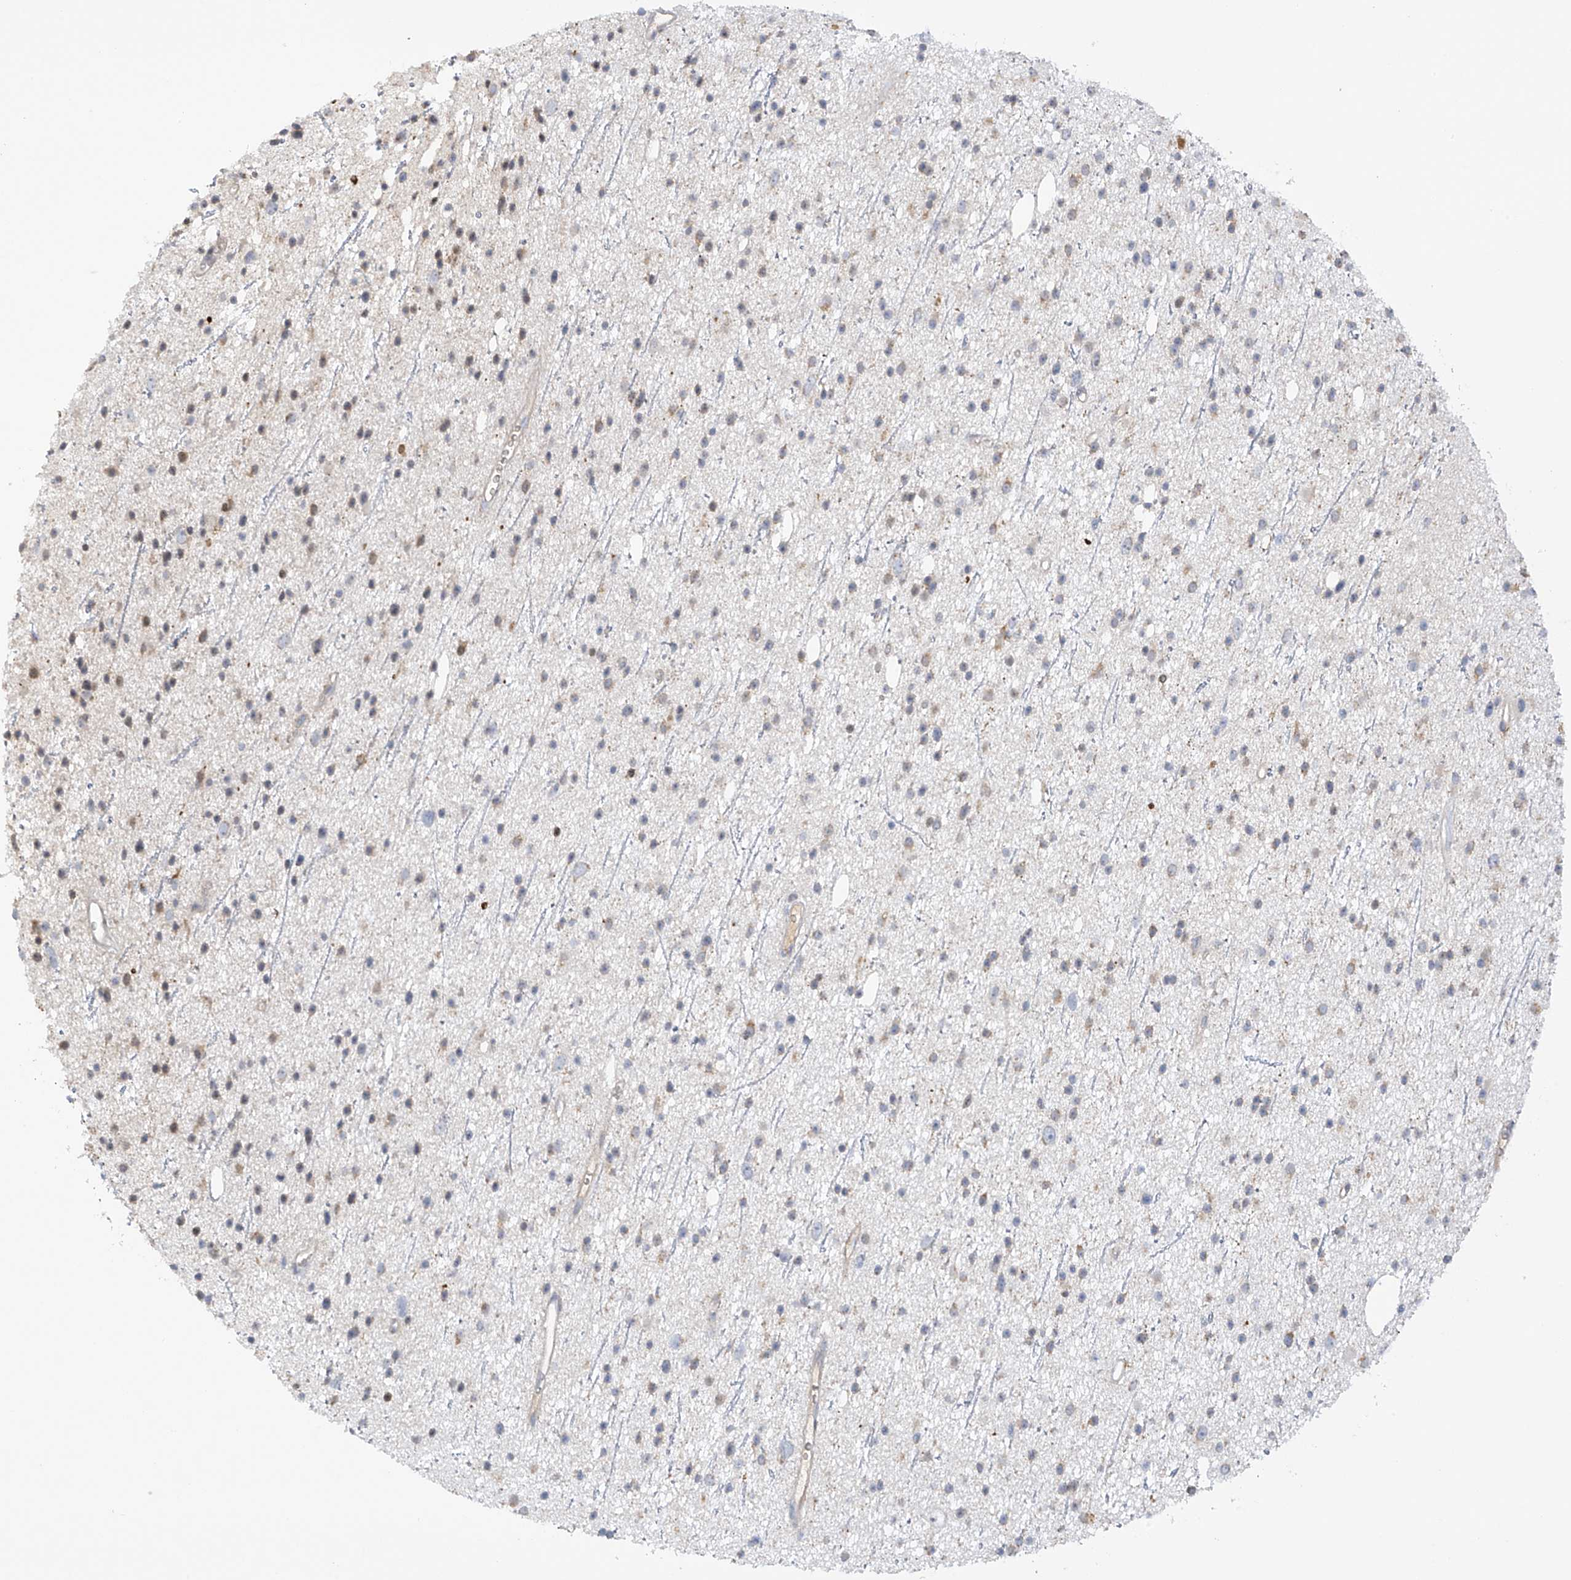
{"staining": {"intensity": "weak", "quantity": "25%-75%", "location": "cytoplasmic/membranous,nuclear"}, "tissue": "glioma", "cell_type": "Tumor cells", "image_type": "cancer", "snomed": [{"axis": "morphology", "description": "Glioma, malignant, Low grade"}, {"axis": "topography", "description": "Cerebral cortex"}], "caption": "Tumor cells show low levels of weak cytoplasmic/membranous and nuclear expression in approximately 25%-75% of cells in human malignant low-grade glioma. (Brightfield microscopy of DAB IHC at high magnification).", "gene": "METTL18", "patient": {"sex": "female", "age": 39}}